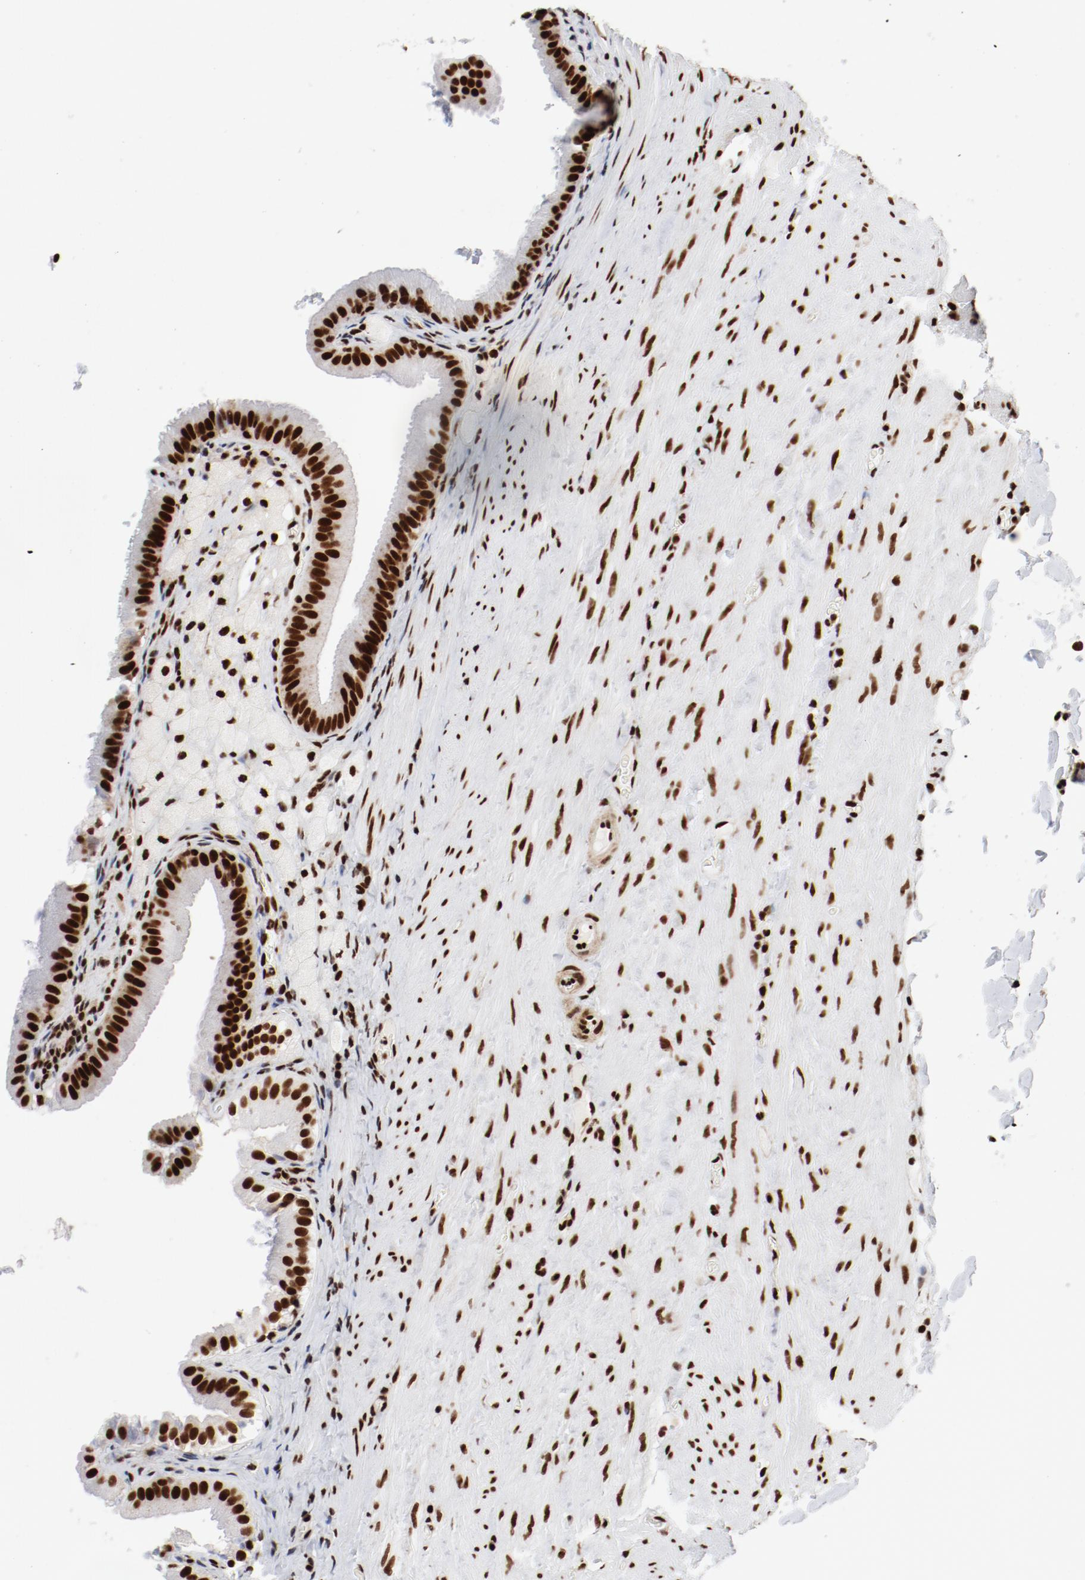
{"staining": {"intensity": "strong", "quantity": ">75%", "location": "nuclear"}, "tissue": "gallbladder", "cell_type": "Glandular cells", "image_type": "normal", "snomed": [{"axis": "morphology", "description": "Normal tissue, NOS"}, {"axis": "topography", "description": "Gallbladder"}], "caption": "Immunohistochemistry histopathology image of benign gallbladder: gallbladder stained using immunohistochemistry (IHC) demonstrates high levels of strong protein expression localized specifically in the nuclear of glandular cells, appearing as a nuclear brown color.", "gene": "NFYB", "patient": {"sex": "female", "age": 24}}